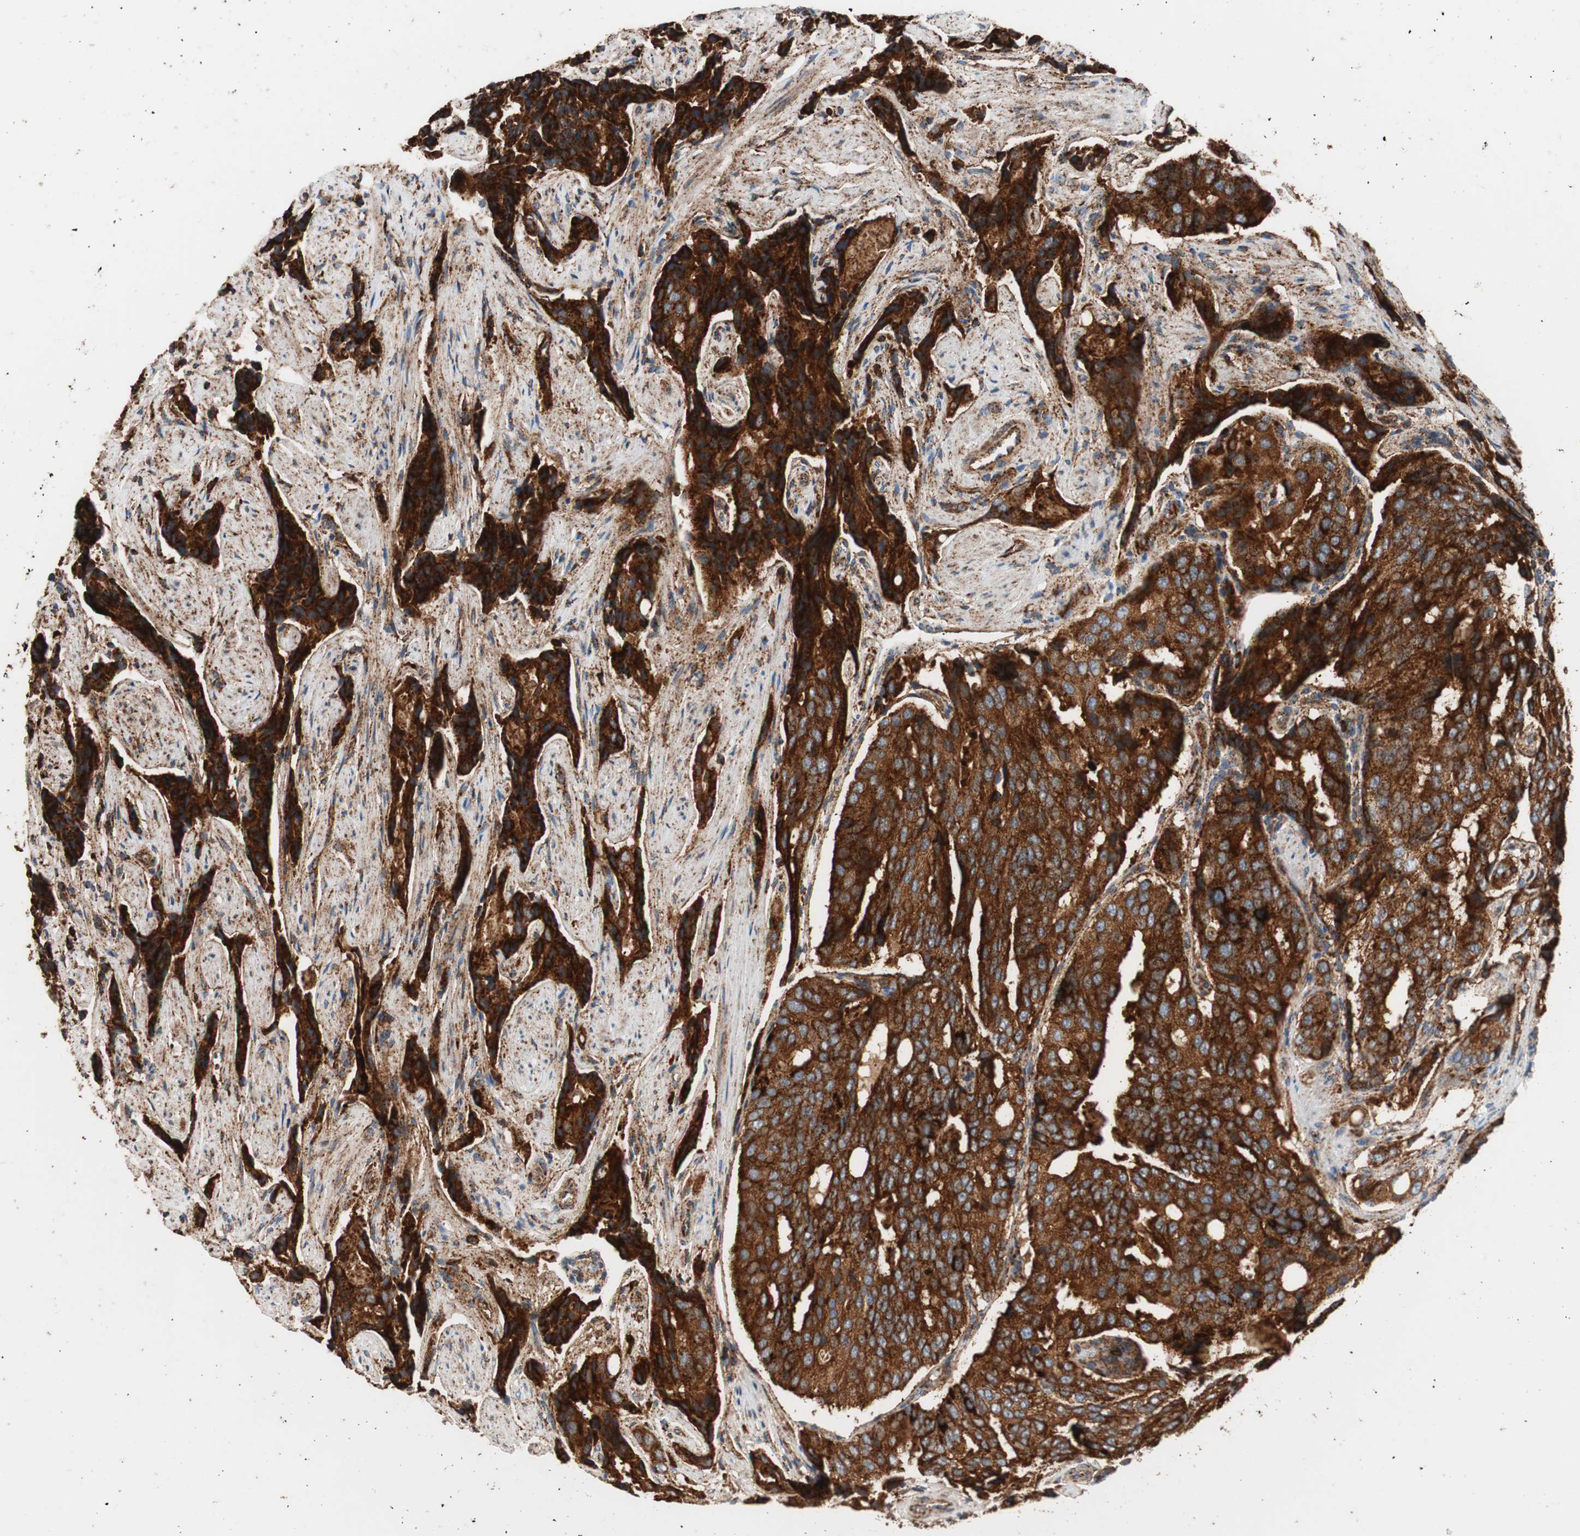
{"staining": {"intensity": "strong", "quantity": ">75%", "location": "cytoplasmic/membranous"}, "tissue": "prostate cancer", "cell_type": "Tumor cells", "image_type": "cancer", "snomed": [{"axis": "morphology", "description": "Adenocarcinoma, High grade"}, {"axis": "topography", "description": "Prostate"}], "caption": "A high-resolution histopathology image shows IHC staining of prostate cancer, which shows strong cytoplasmic/membranous positivity in about >75% of tumor cells.", "gene": "LAMP1", "patient": {"sex": "male", "age": 58}}